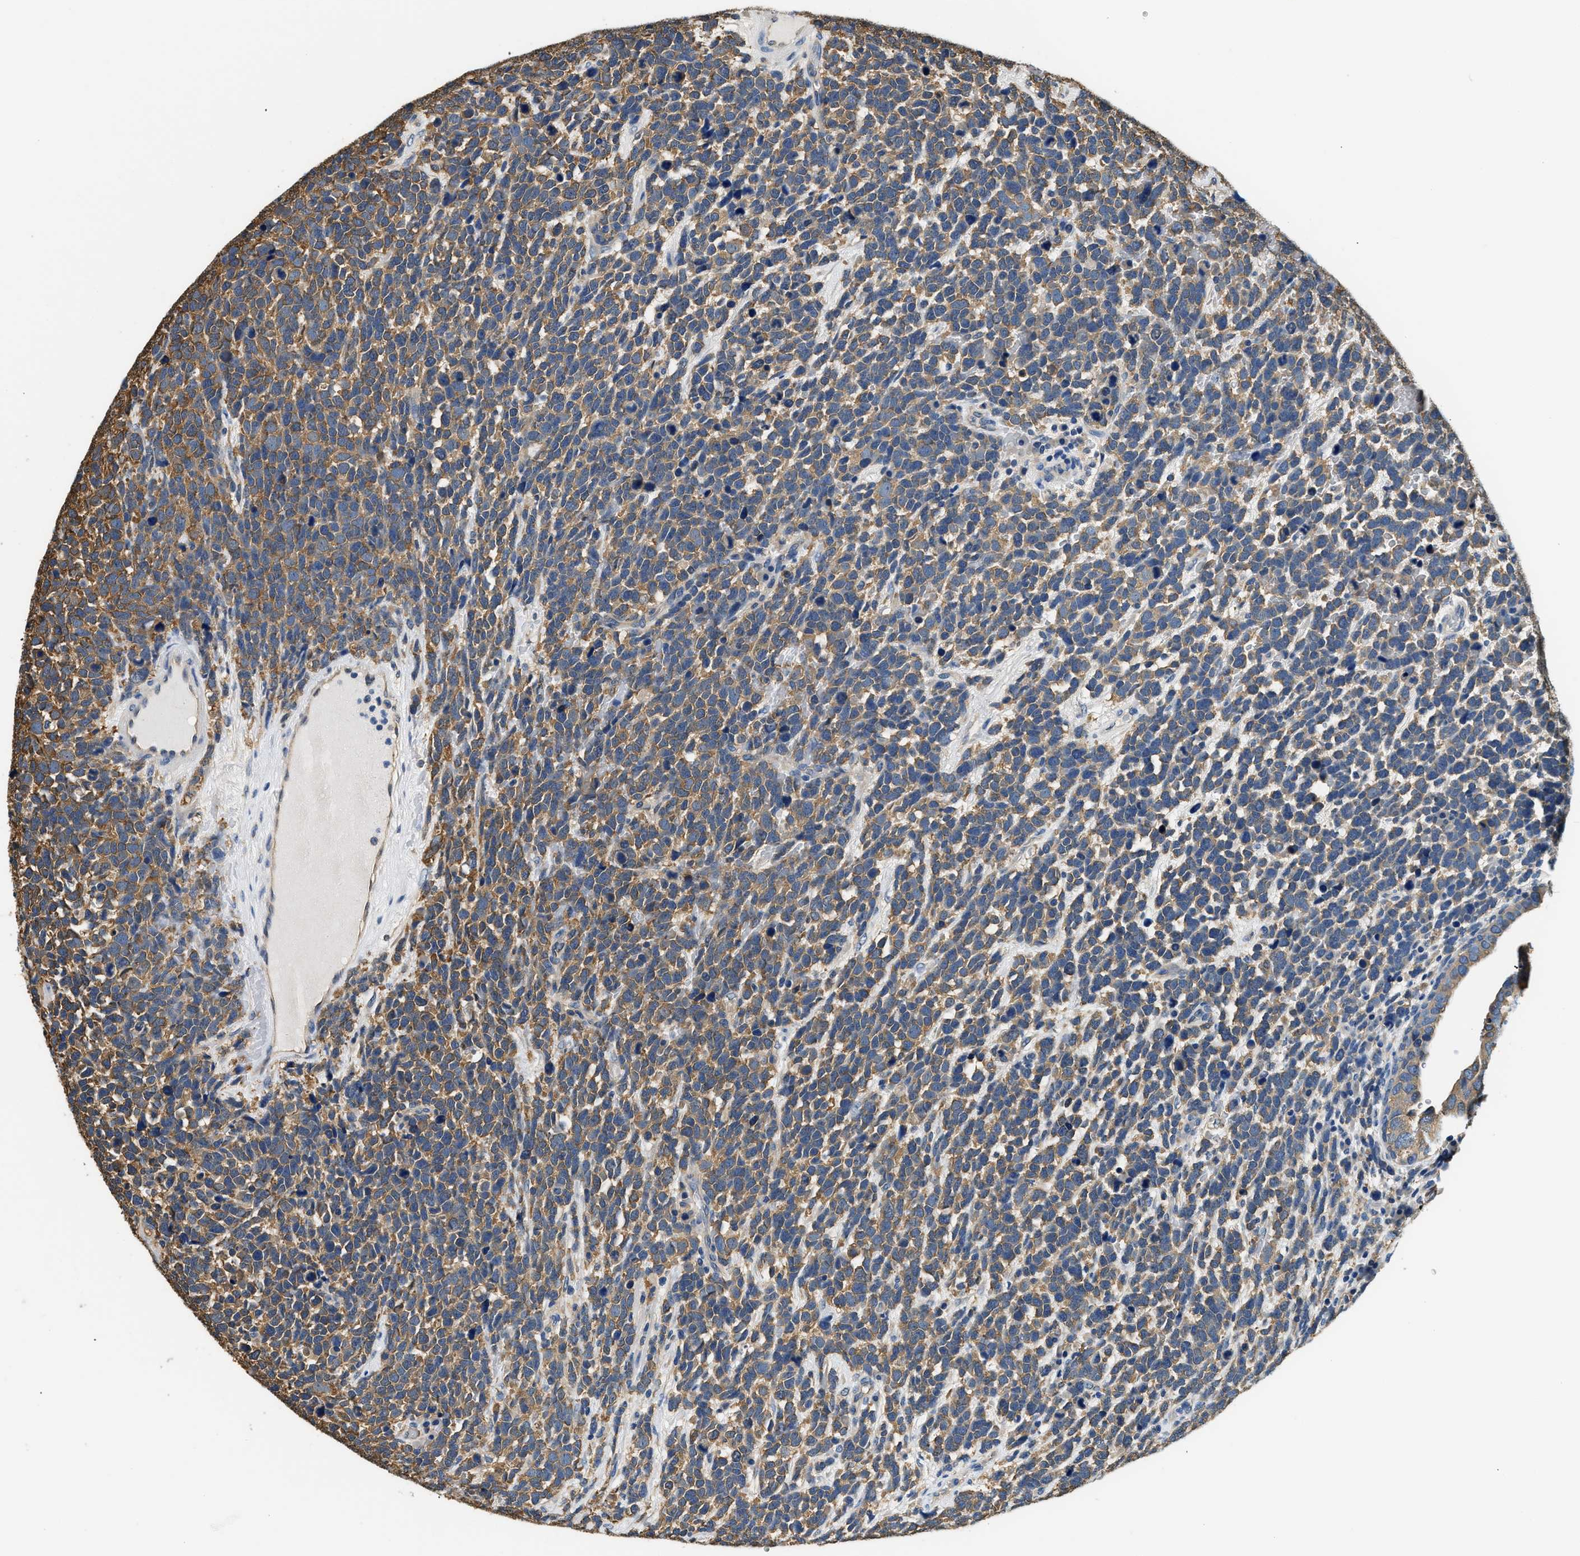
{"staining": {"intensity": "moderate", "quantity": ">75%", "location": "cytoplasmic/membranous"}, "tissue": "urothelial cancer", "cell_type": "Tumor cells", "image_type": "cancer", "snomed": [{"axis": "morphology", "description": "Urothelial carcinoma, High grade"}, {"axis": "topography", "description": "Urinary bladder"}], "caption": "Moderate cytoplasmic/membranous protein positivity is present in approximately >75% of tumor cells in urothelial cancer. The staining is performed using DAB brown chromogen to label protein expression. The nuclei are counter-stained blue using hematoxylin.", "gene": "PPP2R1B", "patient": {"sex": "female", "age": 82}}